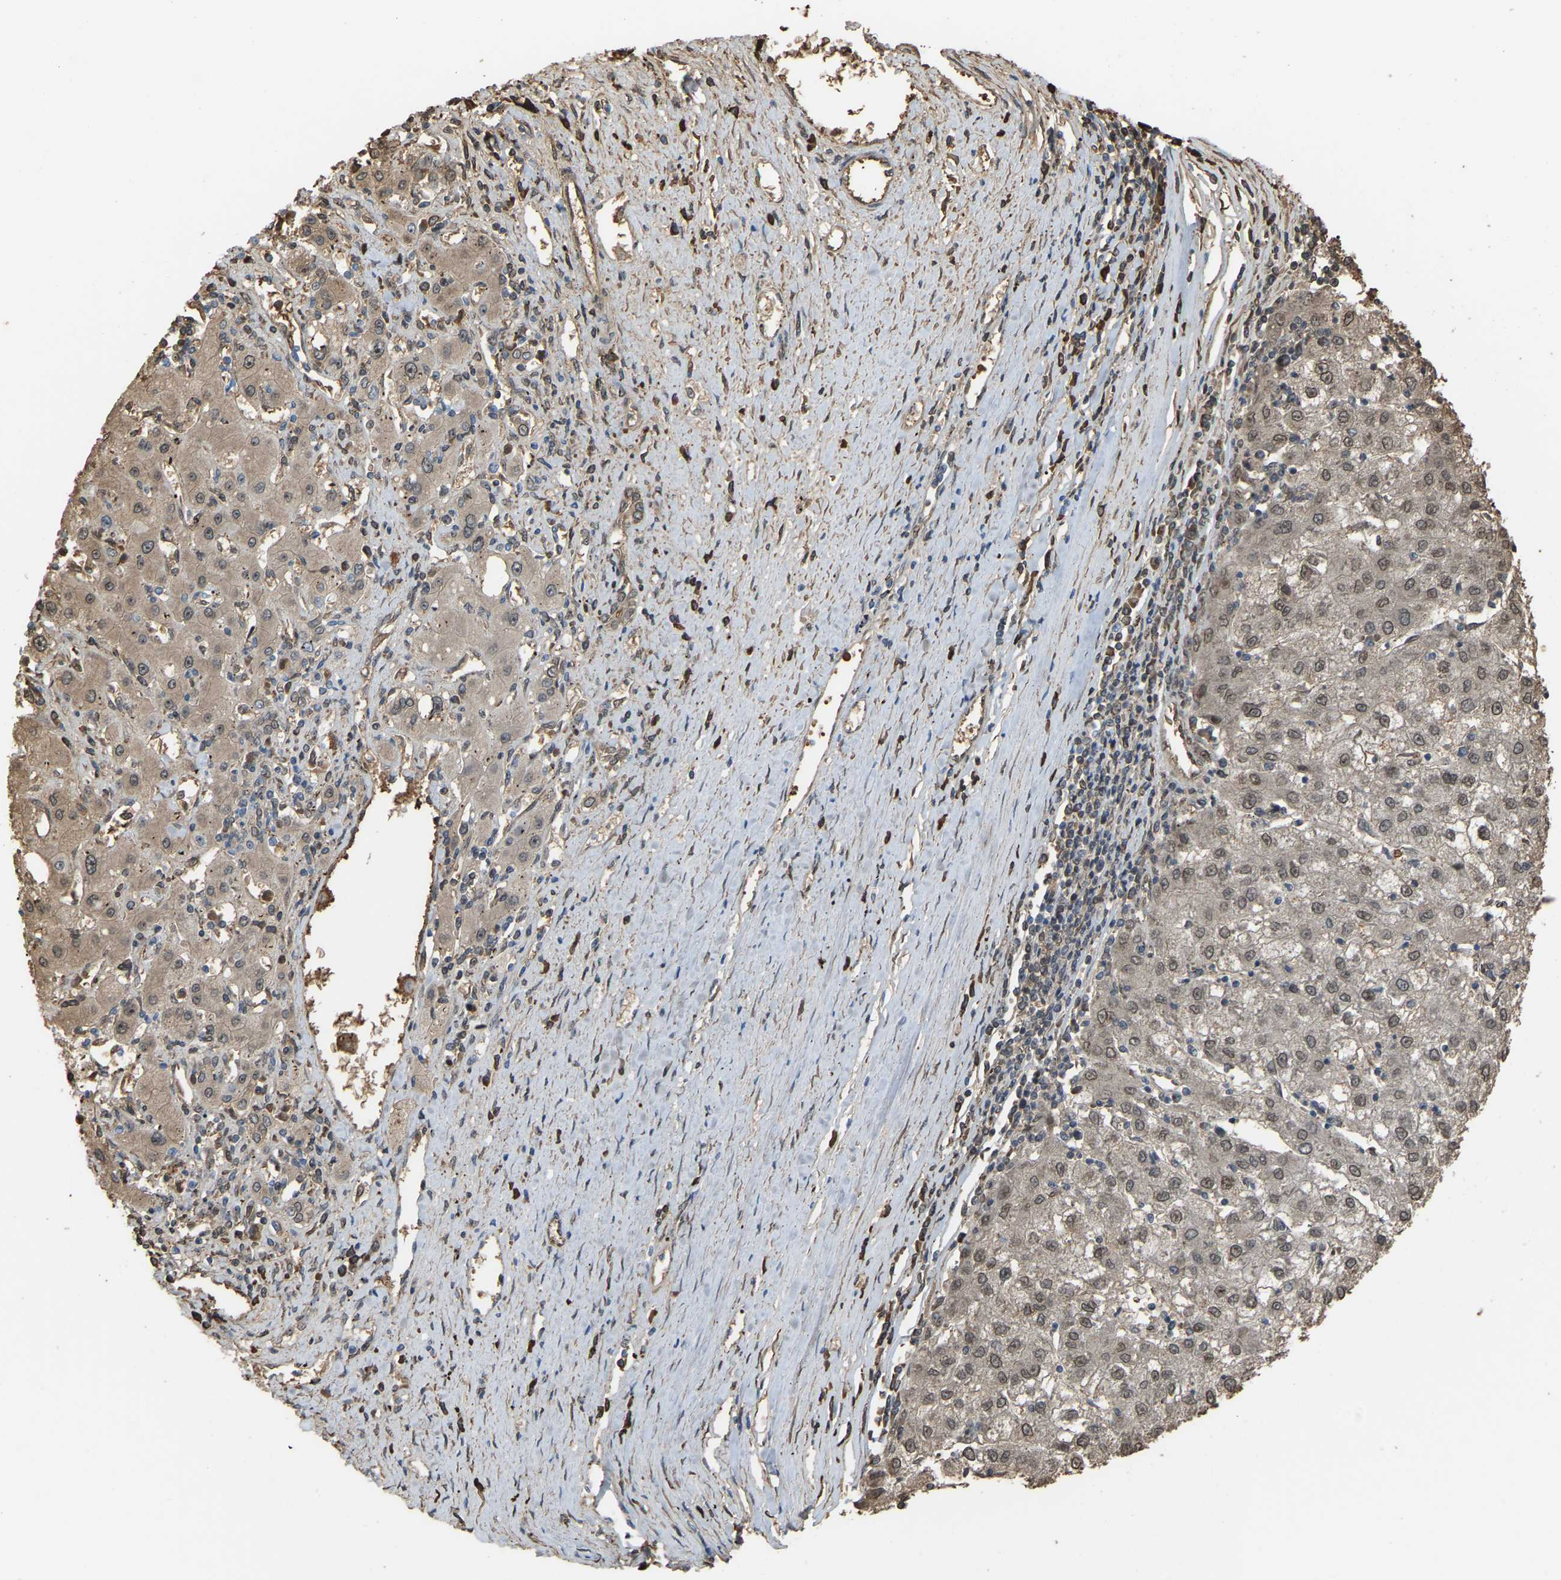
{"staining": {"intensity": "weak", "quantity": ">75%", "location": "cytoplasmic/membranous,nuclear"}, "tissue": "liver cancer", "cell_type": "Tumor cells", "image_type": "cancer", "snomed": [{"axis": "morphology", "description": "Carcinoma, Hepatocellular, NOS"}, {"axis": "topography", "description": "Liver"}], "caption": "A histopathology image showing weak cytoplasmic/membranous and nuclear staining in about >75% of tumor cells in liver cancer, as visualized by brown immunohistochemical staining.", "gene": "CROT", "patient": {"sex": "male", "age": 72}}